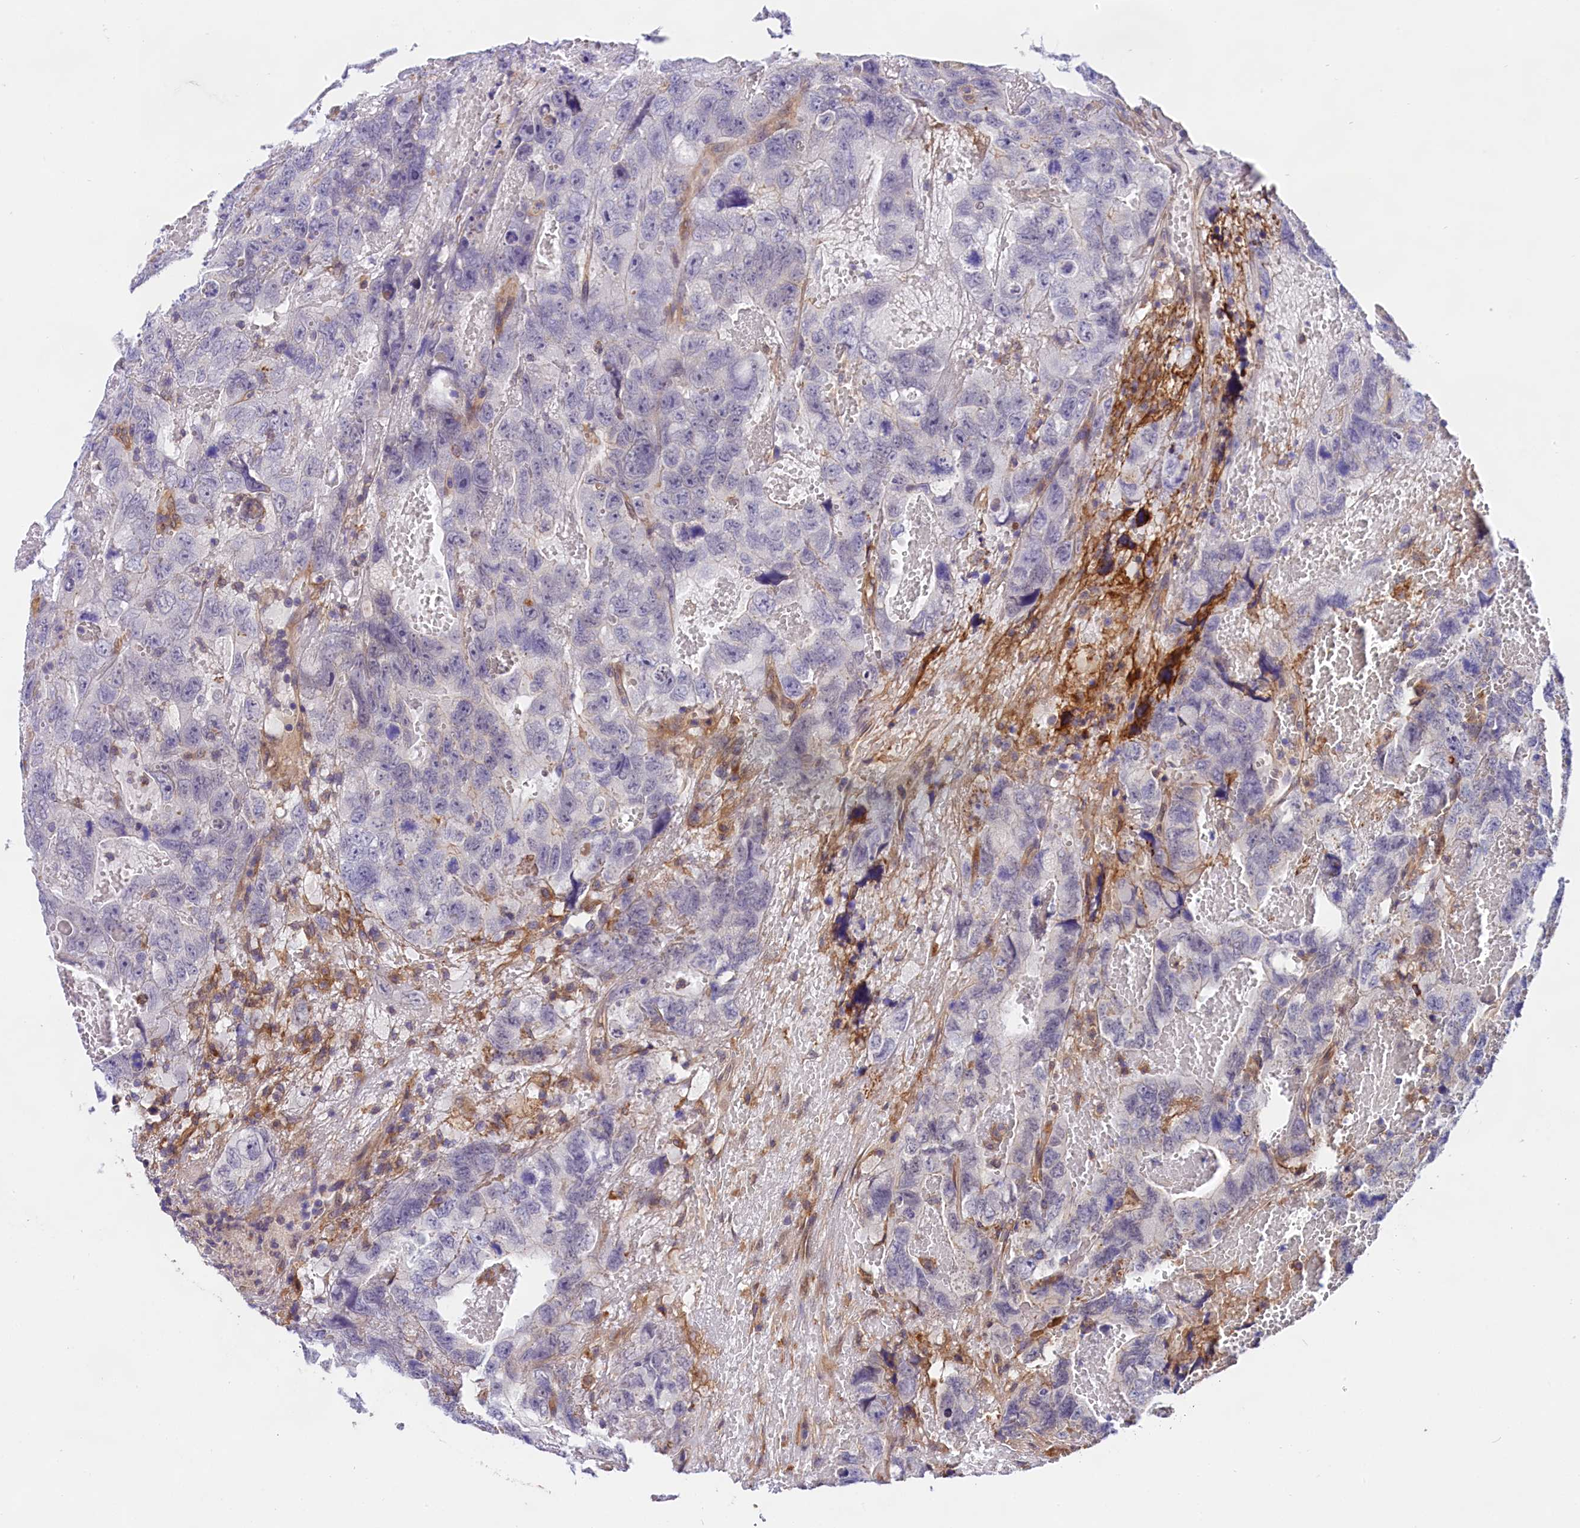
{"staining": {"intensity": "negative", "quantity": "none", "location": "none"}, "tissue": "testis cancer", "cell_type": "Tumor cells", "image_type": "cancer", "snomed": [{"axis": "morphology", "description": "Carcinoma, Embryonal, NOS"}, {"axis": "topography", "description": "Testis"}], "caption": "A micrograph of human testis cancer (embryonal carcinoma) is negative for staining in tumor cells.", "gene": "OAS3", "patient": {"sex": "male", "age": 45}}